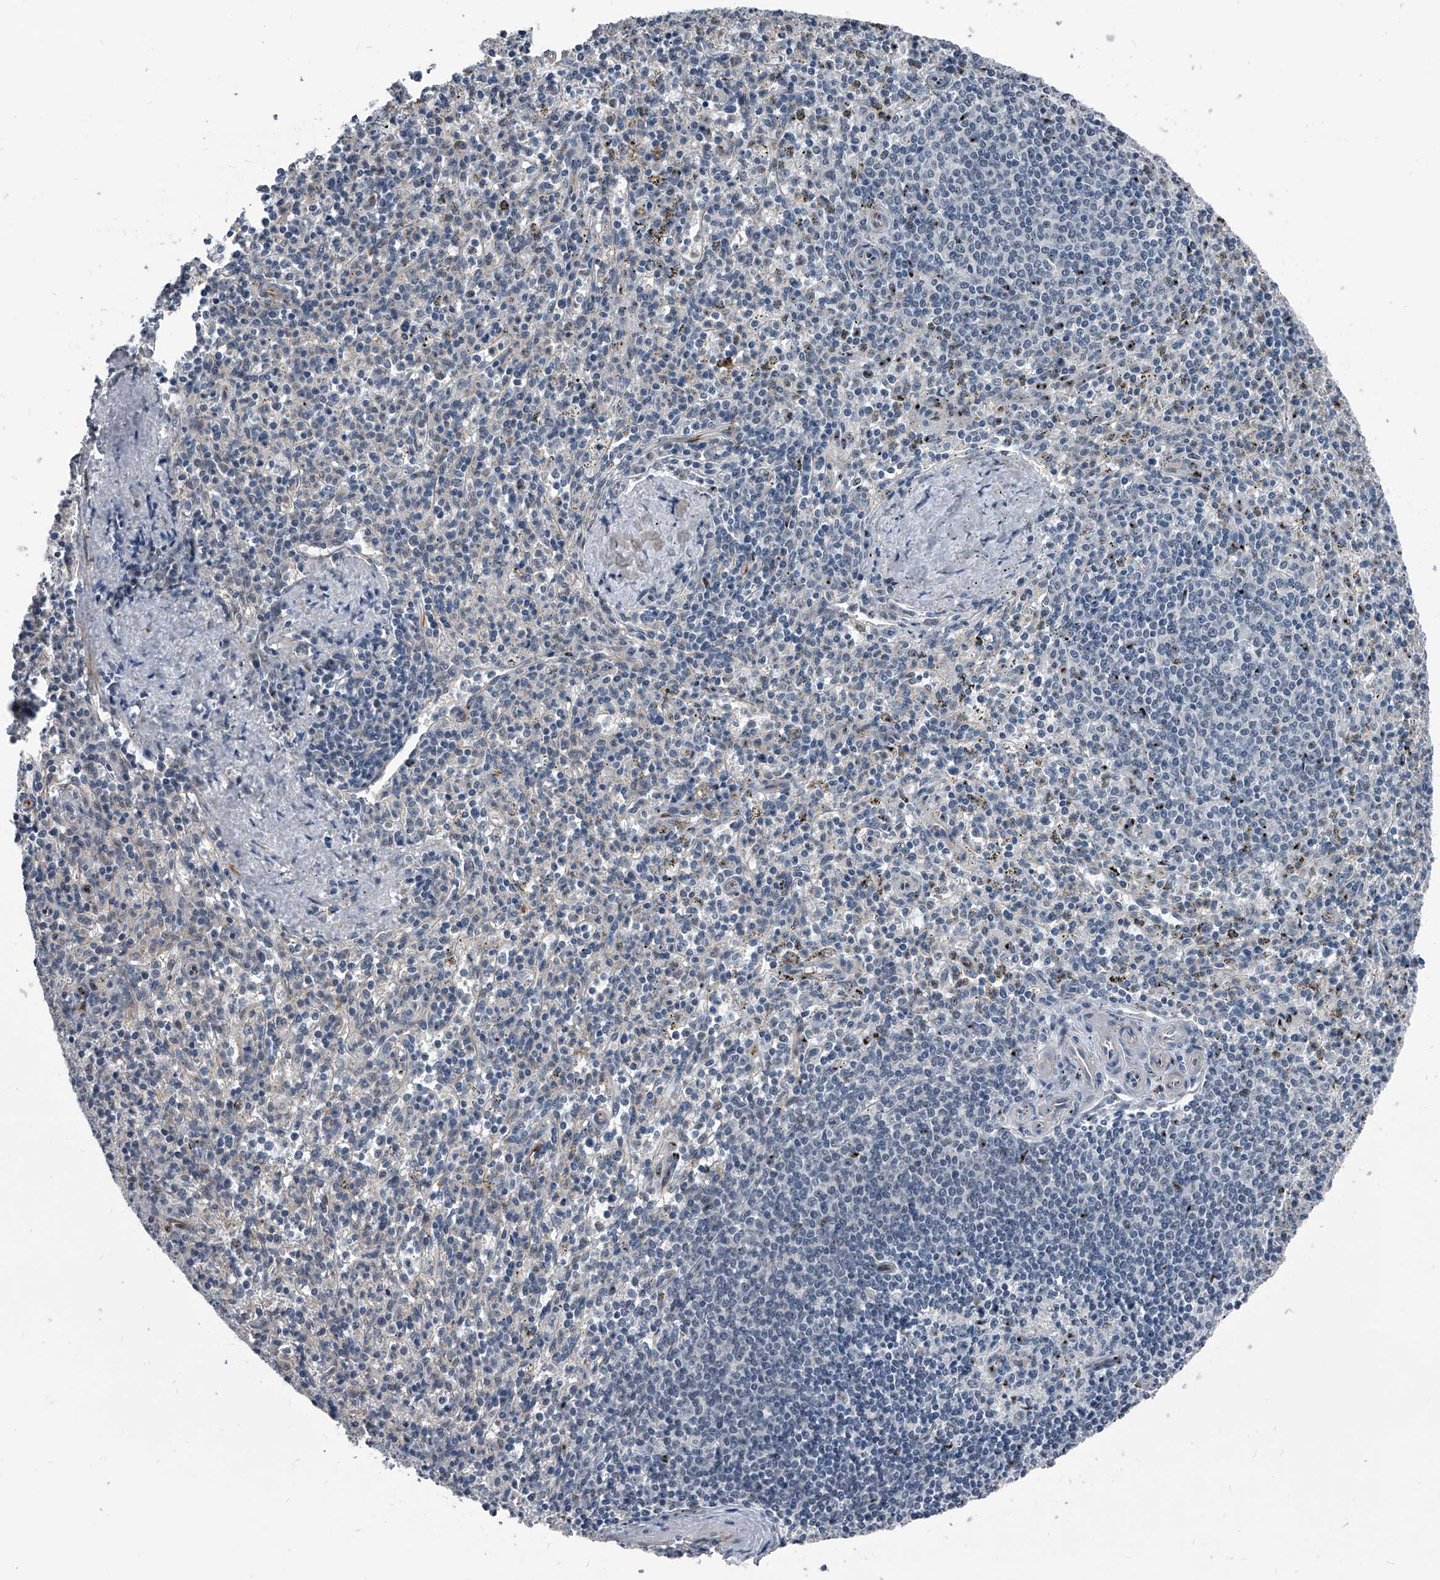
{"staining": {"intensity": "negative", "quantity": "none", "location": "none"}, "tissue": "spleen", "cell_type": "Cells in red pulp", "image_type": "normal", "snomed": [{"axis": "morphology", "description": "Normal tissue, NOS"}, {"axis": "topography", "description": "Spleen"}], "caption": "A high-resolution histopathology image shows immunohistochemistry (IHC) staining of benign spleen, which demonstrates no significant staining in cells in red pulp.", "gene": "MEN1", "patient": {"sex": "male", "age": 72}}